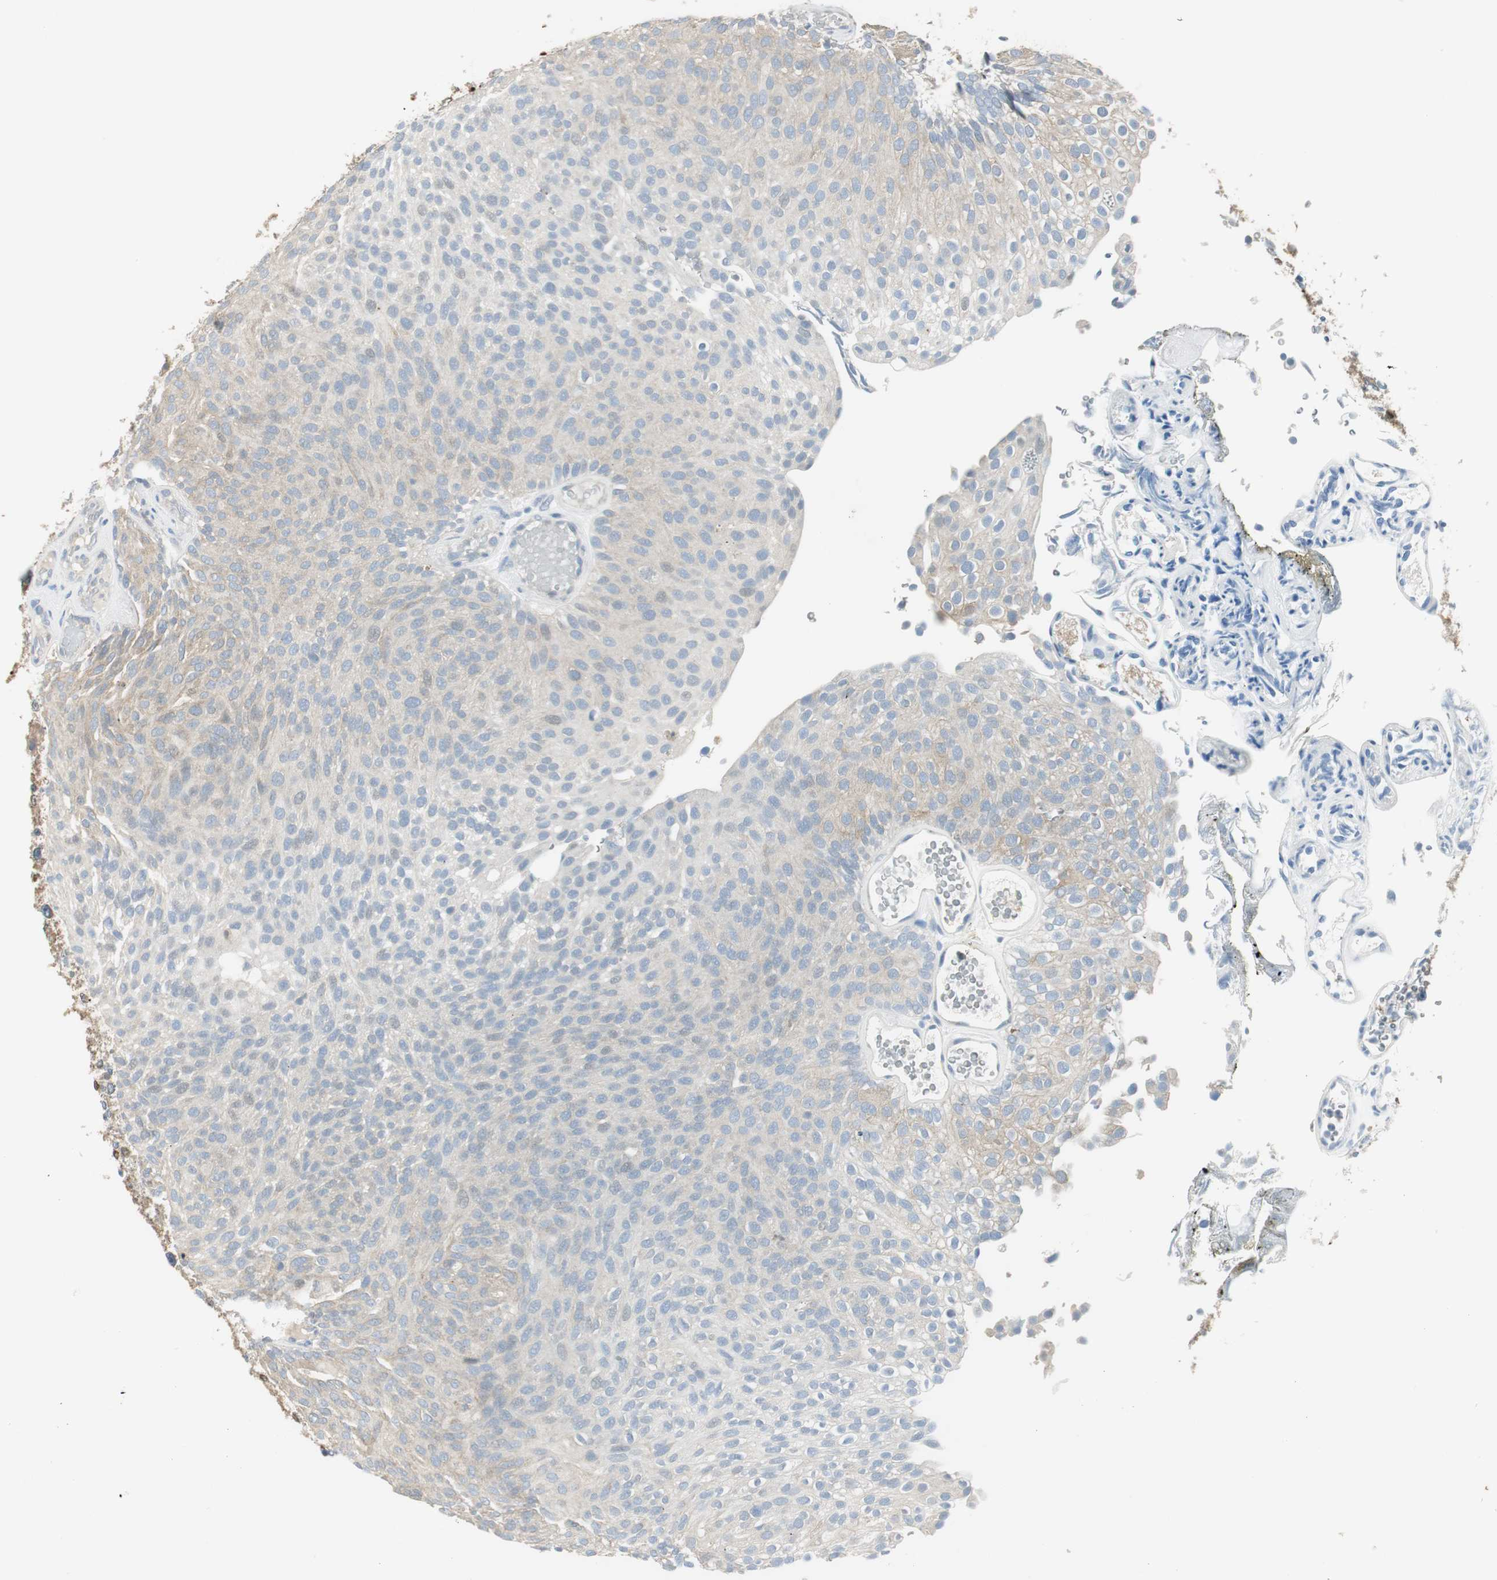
{"staining": {"intensity": "weak", "quantity": ">75%", "location": "cytoplasmic/membranous"}, "tissue": "urothelial cancer", "cell_type": "Tumor cells", "image_type": "cancer", "snomed": [{"axis": "morphology", "description": "Urothelial carcinoma, Low grade"}, {"axis": "topography", "description": "Urinary bladder"}], "caption": "Tumor cells display low levels of weak cytoplasmic/membranous positivity in approximately >75% of cells in human urothelial cancer.", "gene": "MSTO1", "patient": {"sex": "male", "age": 78}}